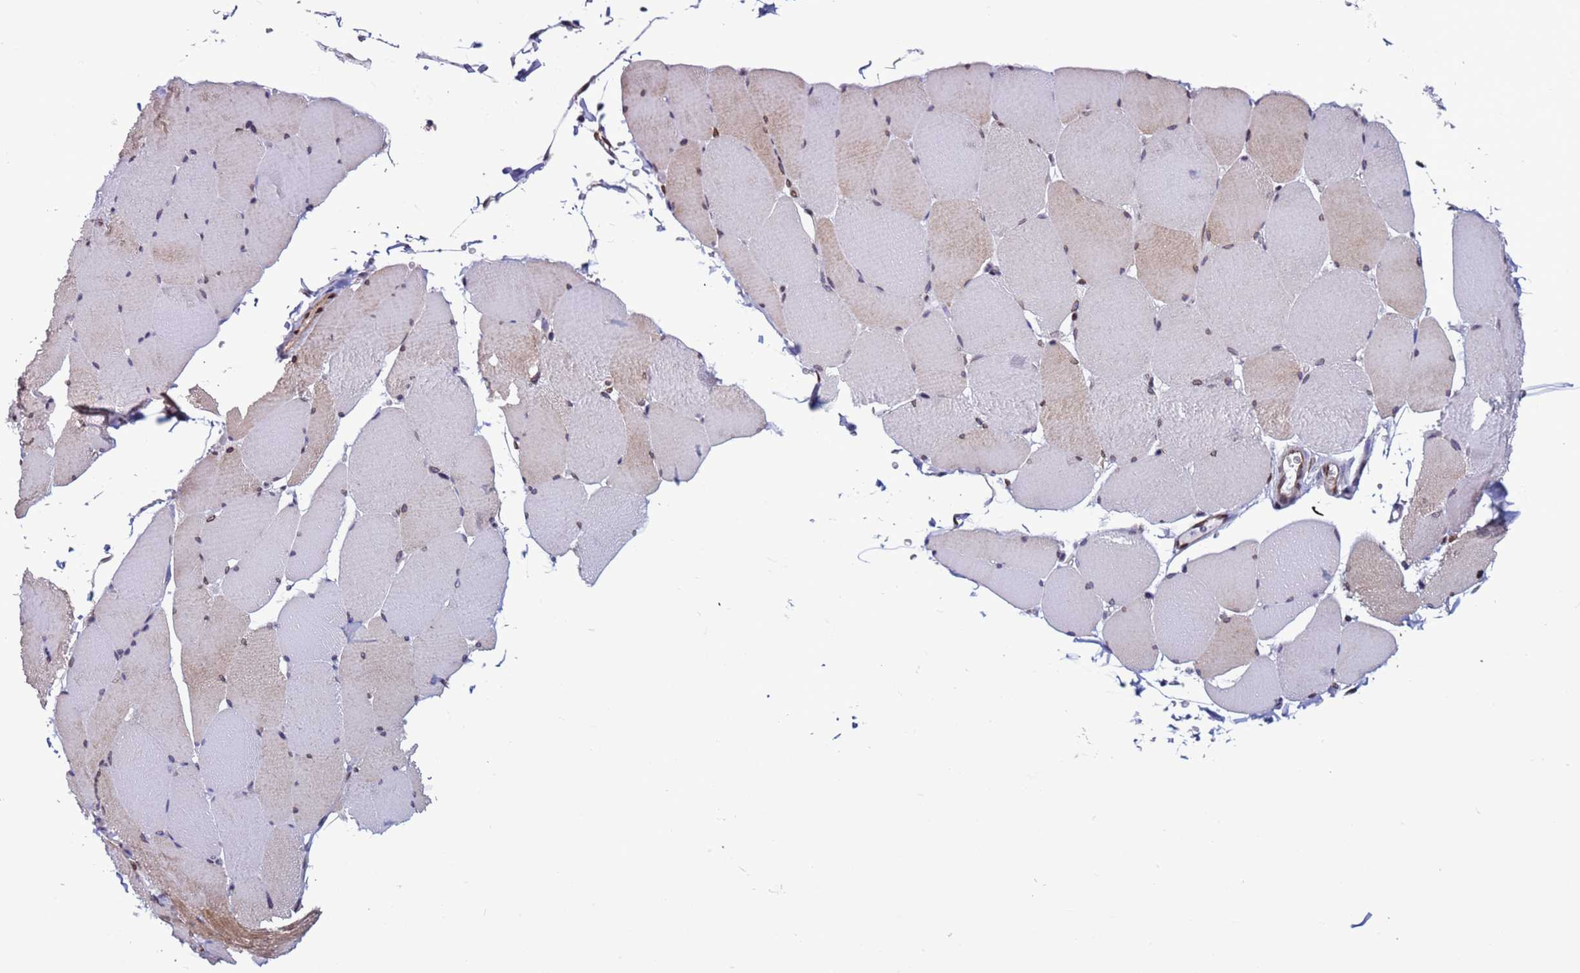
{"staining": {"intensity": "weak", "quantity": "<25%", "location": "cytoplasmic/membranous,nuclear"}, "tissue": "skeletal muscle", "cell_type": "Myocytes", "image_type": "normal", "snomed": [{"axis": "morphology", "description": "Normal tissue, NOS"}, {"axis": "topography", "description": "Skeletal muscle"}, {"axis": "topography", "description": "Head-Neck"}], "caption": "IHC histopathology image of normal skeletal muscle: skeletal muscle stained with DAB (3,3'-diaminobenzidine) shows no significant protein staining in myocytes. (Stains: DAB (3,3'-diaminobenzidine) immunohistochemistry (IHC) with hematoxylin counter stain, Microscopy: brightfield microscopy at high magnification).", "gene": "TRIM37", "patient": {"sex": "male", "age": 66}}